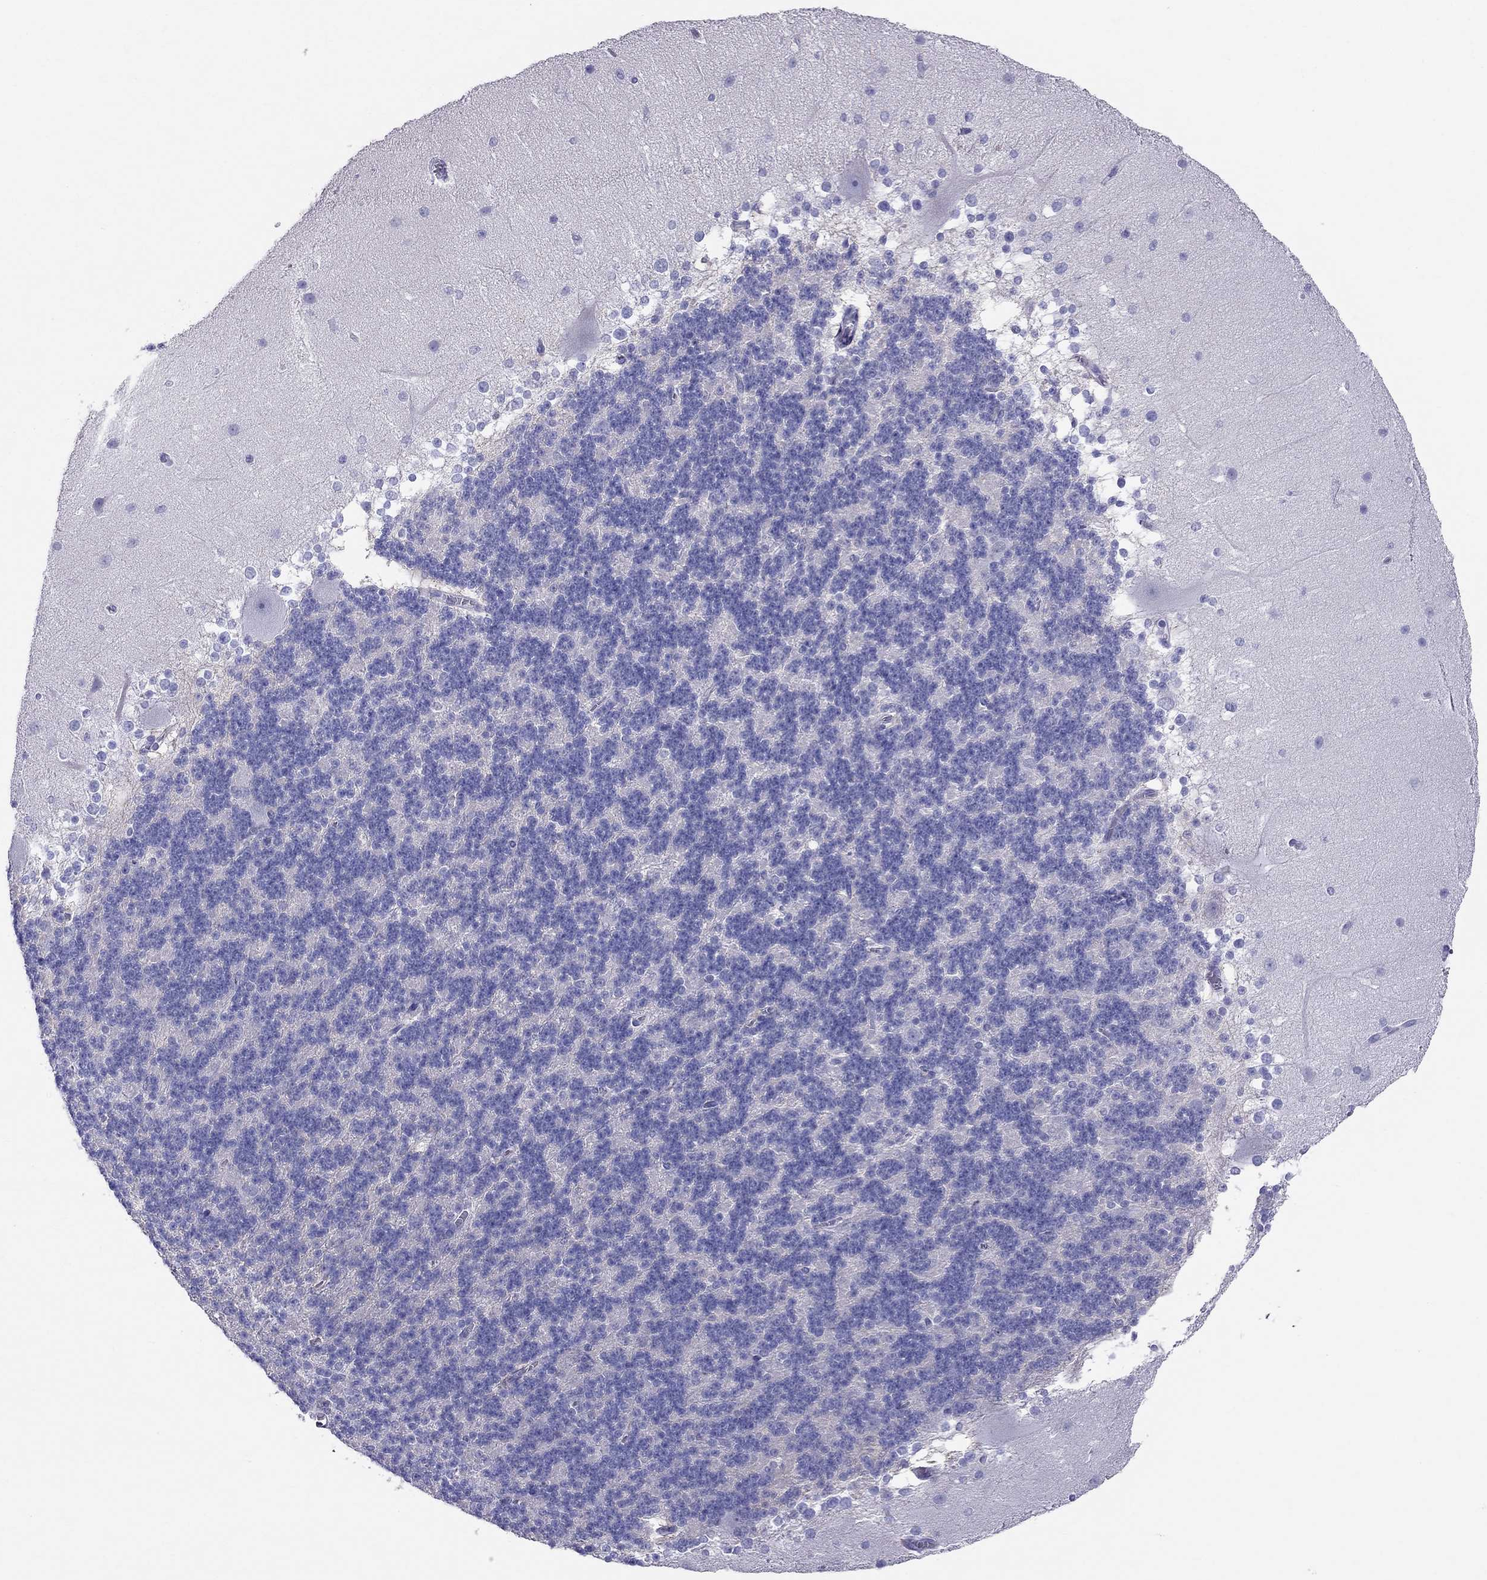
{"staining": {"intensity": "negative", "quantity": "none", "location": "none"}, "tissue": "cerebellum", "cell_type": "Cells in granular layer", "image_type": "normal", "snomed": [{"axis": "morphology", "description": "Normal tissue, NOS"}, {"axis": "topography", "description": "Cerebellum"}], "caption": "Cells in granular layer show no significant staining in normal cerebellum. Brightfield microscopy of immunohistochemistry stained with DAB (brown) and hematoxylin (blue), captured at high magnification.", "gene": "DNAAF6", "patient": {"sex": "female", "age": 19}}